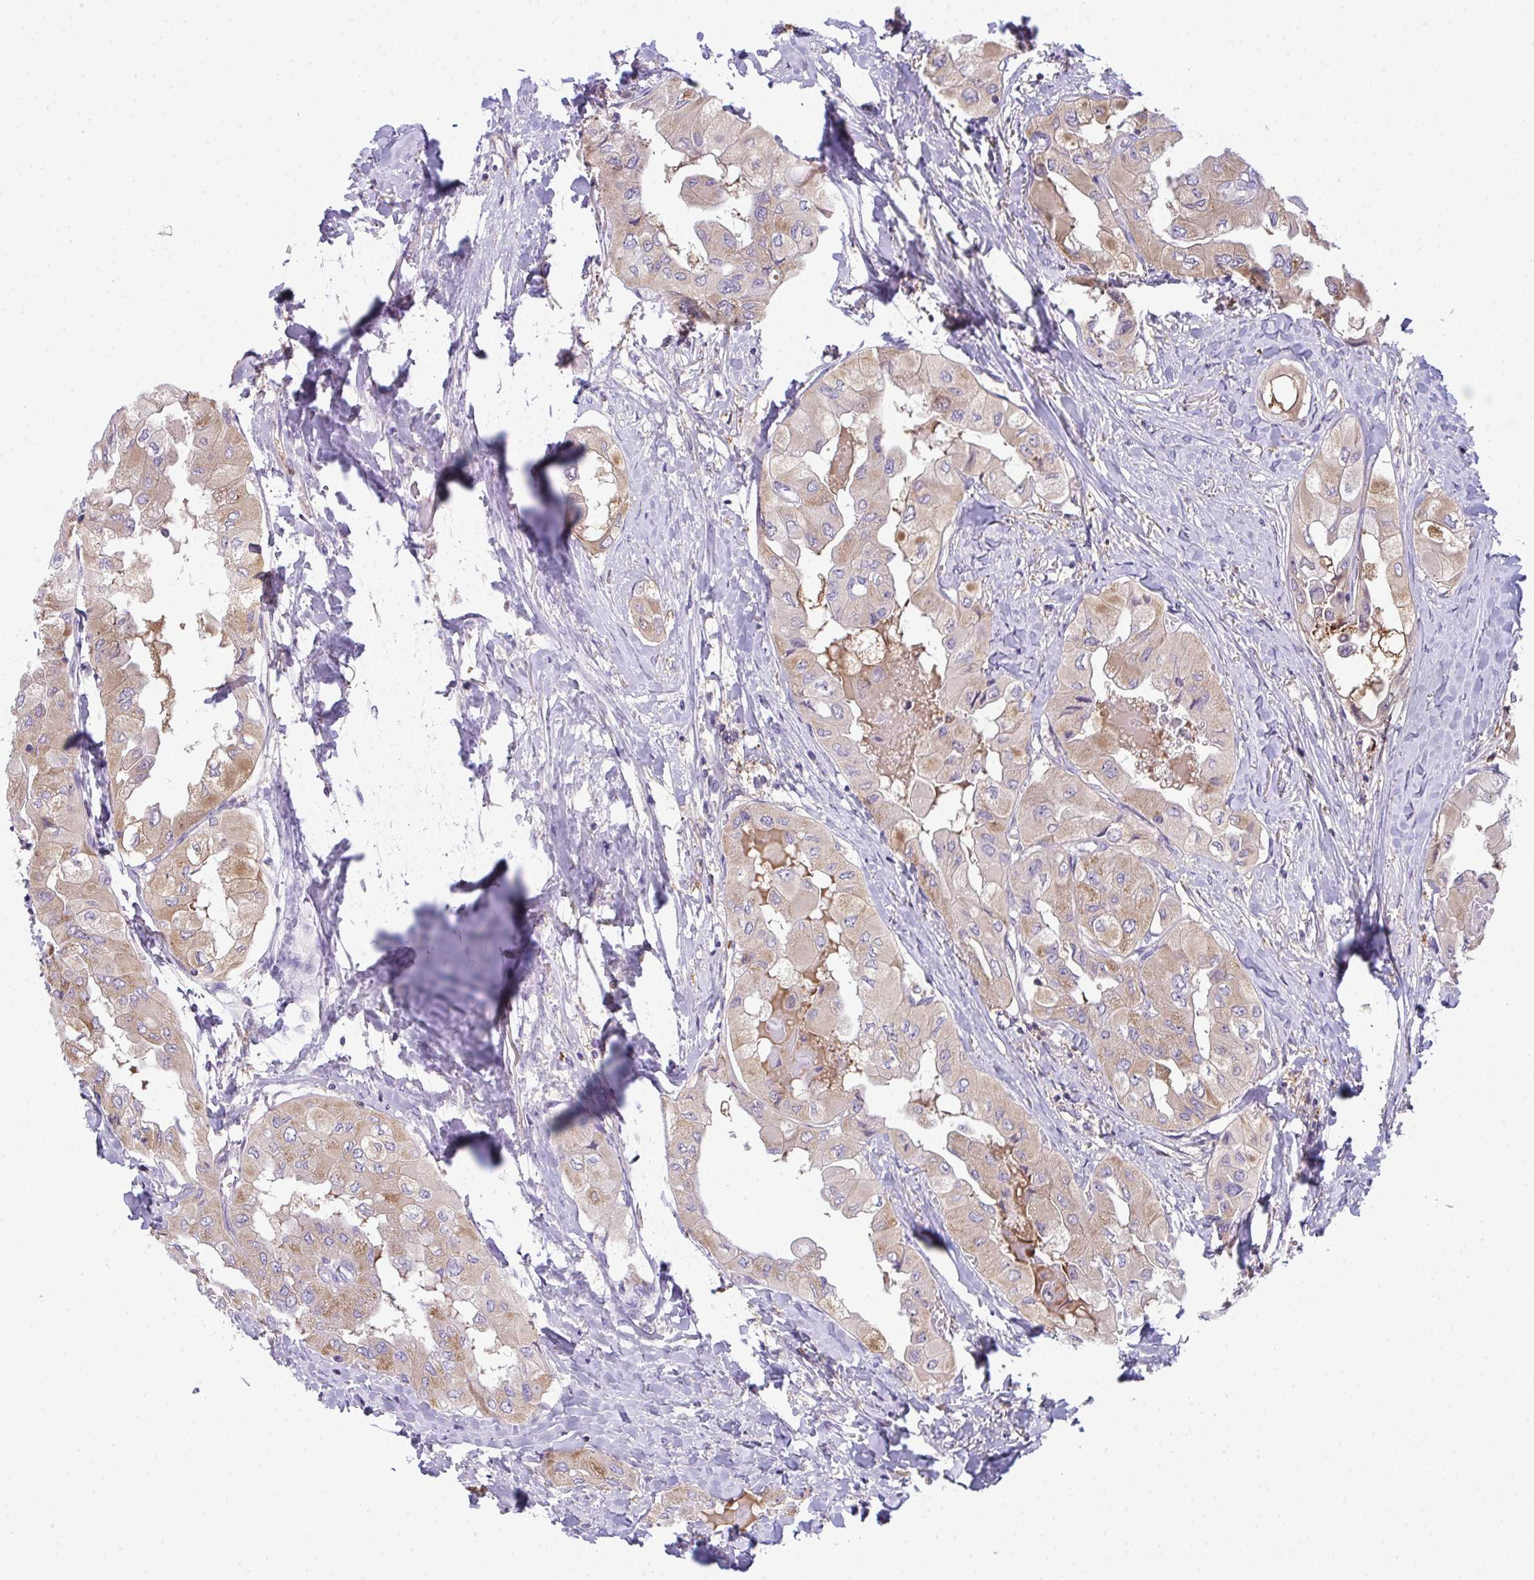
{"staining": {"intensity": "weak", "quantity": ">75%", "location": "cytoplasmic/membranous"}, "tissue": "thyroid cancer", "cell_type": "Tumor cells", "image_type": "cancer", "snomed": [{"axis": "morphology", "description": "Normal tissue, NOS"}, {"axis": "morphology", "description": "Papillary adenocarcinoma, NOS"}, {"axis": "topography", "description": "Thyroid gland"}], "caption": "The immunohistochemical stain labels weak cytoplasmic/membranous expression in tumor cells of papillary adenocarcinoma (thyroid) tissue.", "gene": "SLC30A6", "patient": {"sex": "female", "age": 59}}